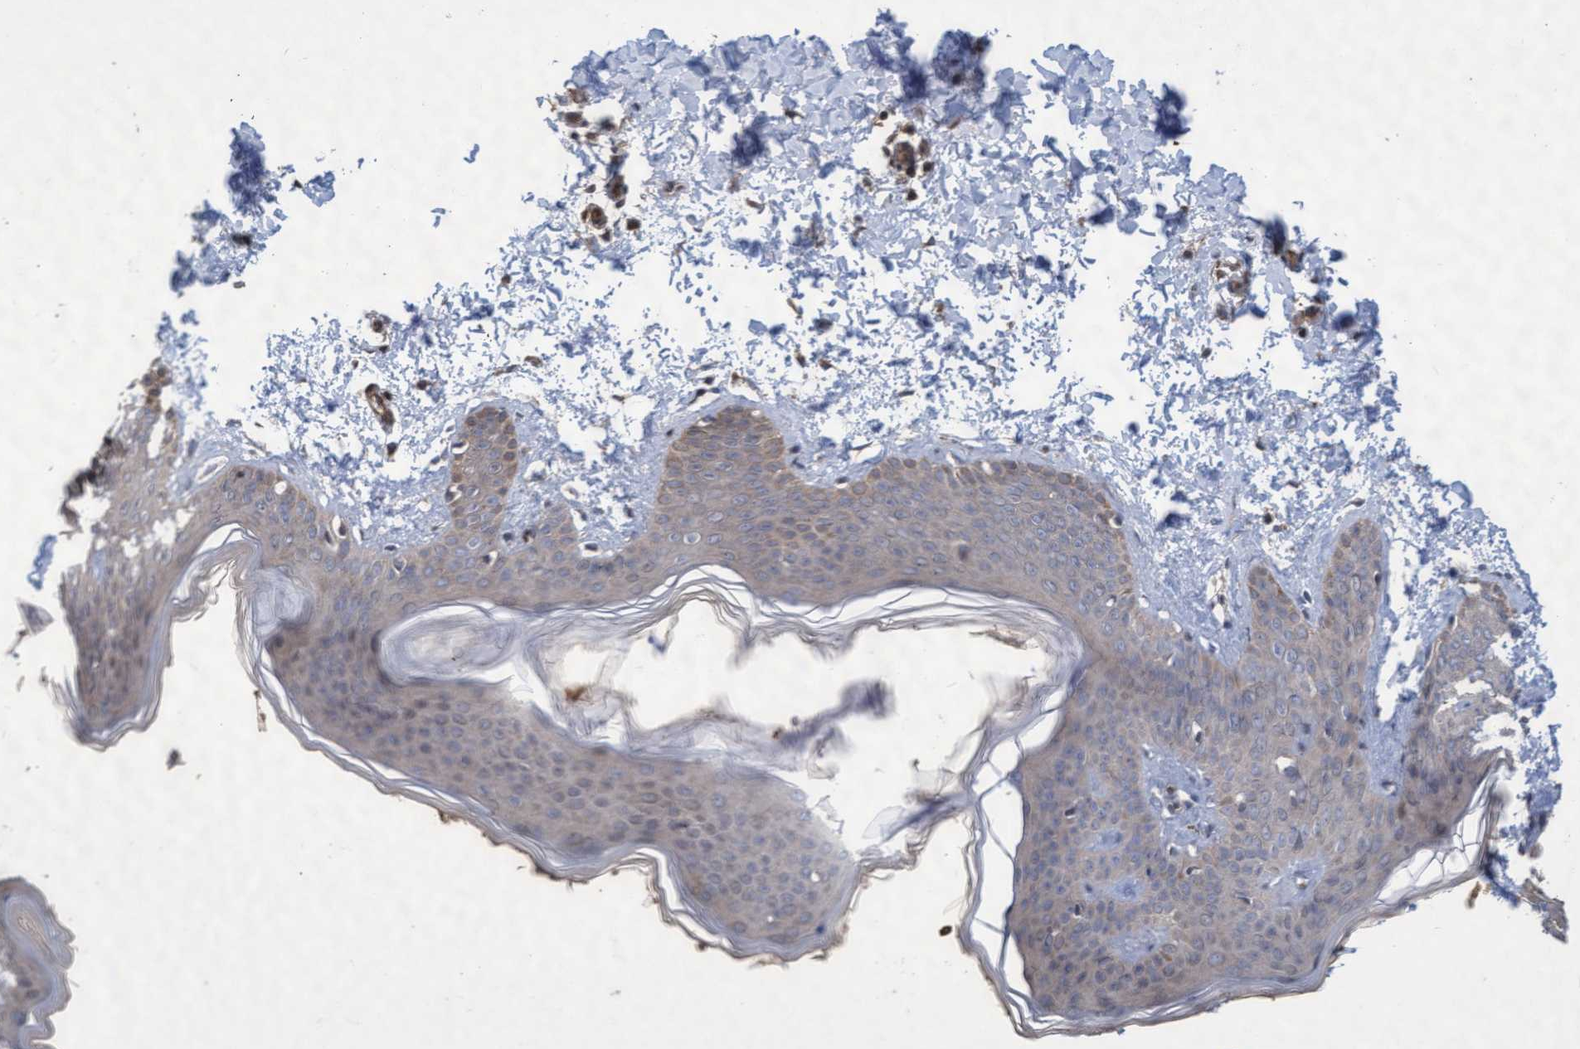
{"staining": {"intensity": "weak", "quantity": ">75%", "location": "cytoplasmic/membranous"}, "tissue": "skin", "cell_type": "Fibroblasts", "image_type": "normal", "snomed": [{"axis": "morphology", "description": "Normal tissue, NOS"}, {"axis": "topography", "description": "Skin"}], "caption": "High-power microscopy captured an IHC photomicrograph of normal skin, revealing weak cytoplasmic/membranous expression in approximately >75% of fibroblasts.", "gene": "KCNC2", "patient": {"sex": "female", "age": 17}}